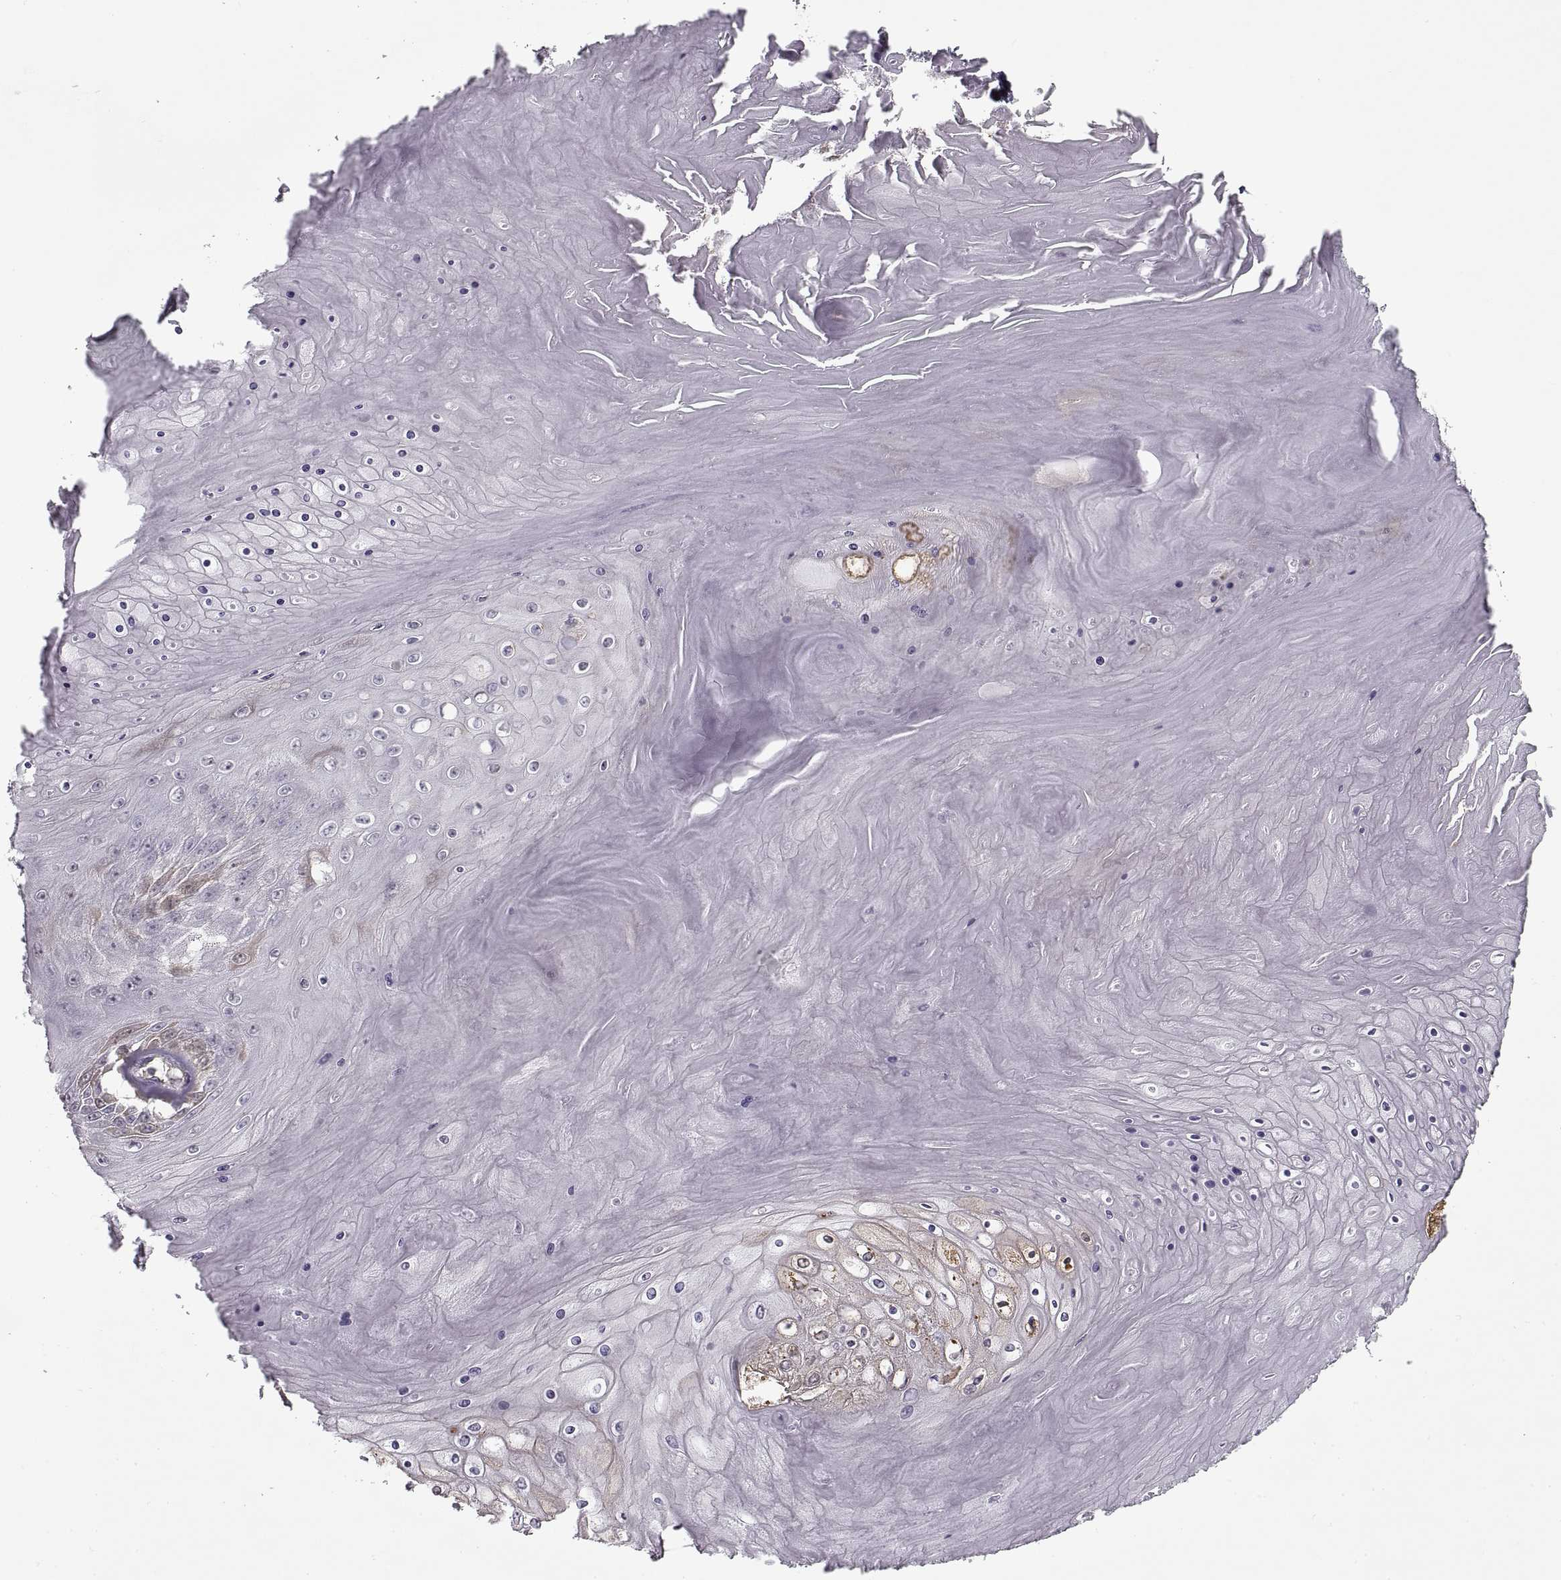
{"staining": {"intensity": "negative", "quantity": "none", "location": "none"}, "tissue": "skin cancer", "cell_type": "Tumor cells", "image_type": "cancer", "snomed": [{"axis": "morphology", "description": "Squamous cell carcinoma, NOS"}, {"axis": "topography", "description": "Skin"}], "caption": "Tumor cells show no significant staining in skin cancer (squamous cell carcinoma).", "gene": "GAD2", "patient": {"sex": "male", "age": 62}}